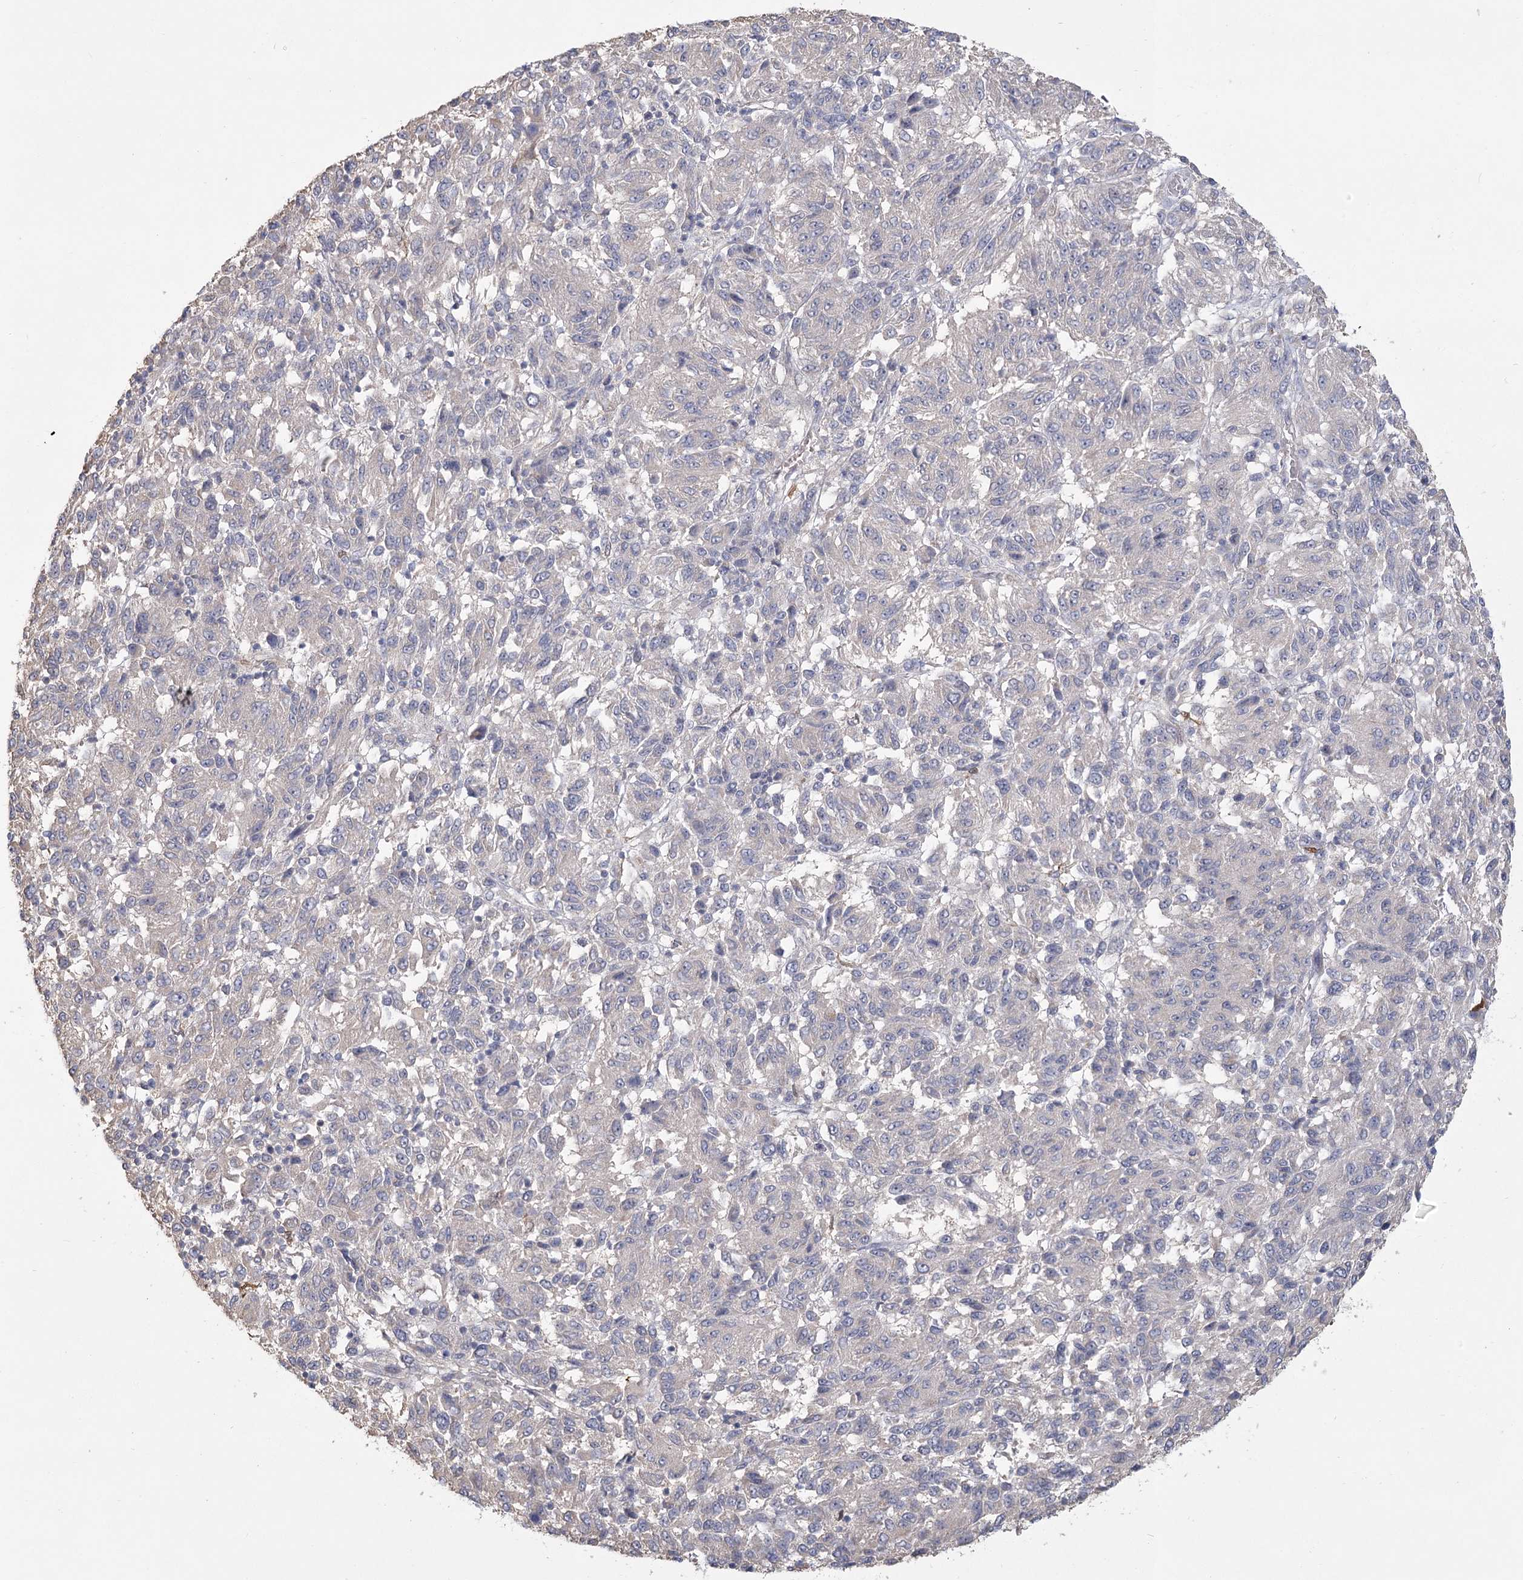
{"staining": {"intensity": "negative", "quantity": "none", "location": "none"}, "tissue": "melanoma", "cell_type": "Tumor cells", "image_type": "cancer", "snomed": [{"axis": "morphology", "description": "Malignant melanoma, Metastatic site"}, {"axis": "topography", "description": "Lung"}], "caption": "DAB immunohistochemical staining of malignant melanoma (metastatic site) demonstrates no significant staining in tumor cells.", "gene": "CNTLN", "patient": {"sex": "male", "age": 64}}